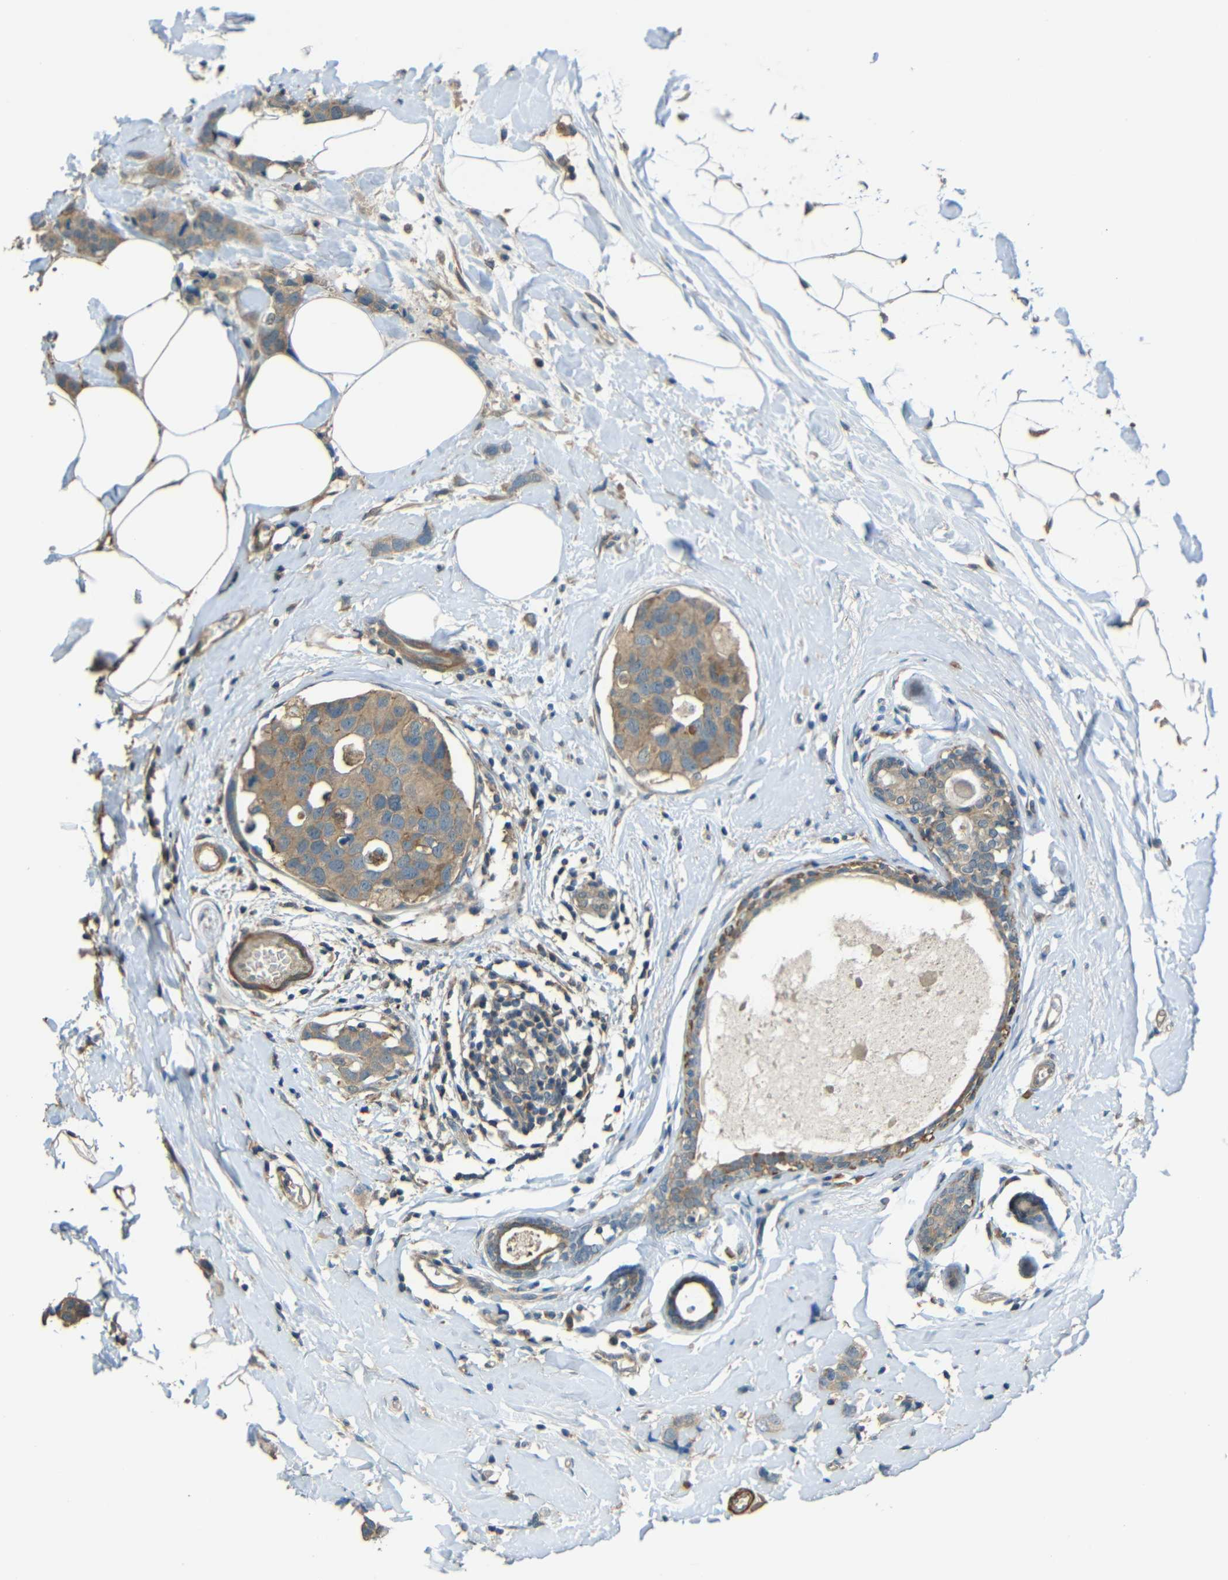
{"staining": {"intensity": "moderate", "quantity": ">75%", "location": "cytoplasmic/membranous"}, "tissue": "breast cancer", "cell_type": "Tumor cells", "image_type": "cancer", "snomed": [{"axis": "morphology", "description": "Normal tissue, NOS"}, {"axis": "morphology", "description": "Duct carcinoma"}, {"axis": "topography", "description": "Breast"}], "caption": "This is a photomicrograph of IHC staining of breast invasive ductal carcinoma, which shows moderate expression in the cytoplasmic/membranous of tumor cells.", "gene": "FNDC3A", "patient": {"sex": "female", "age": 50}}